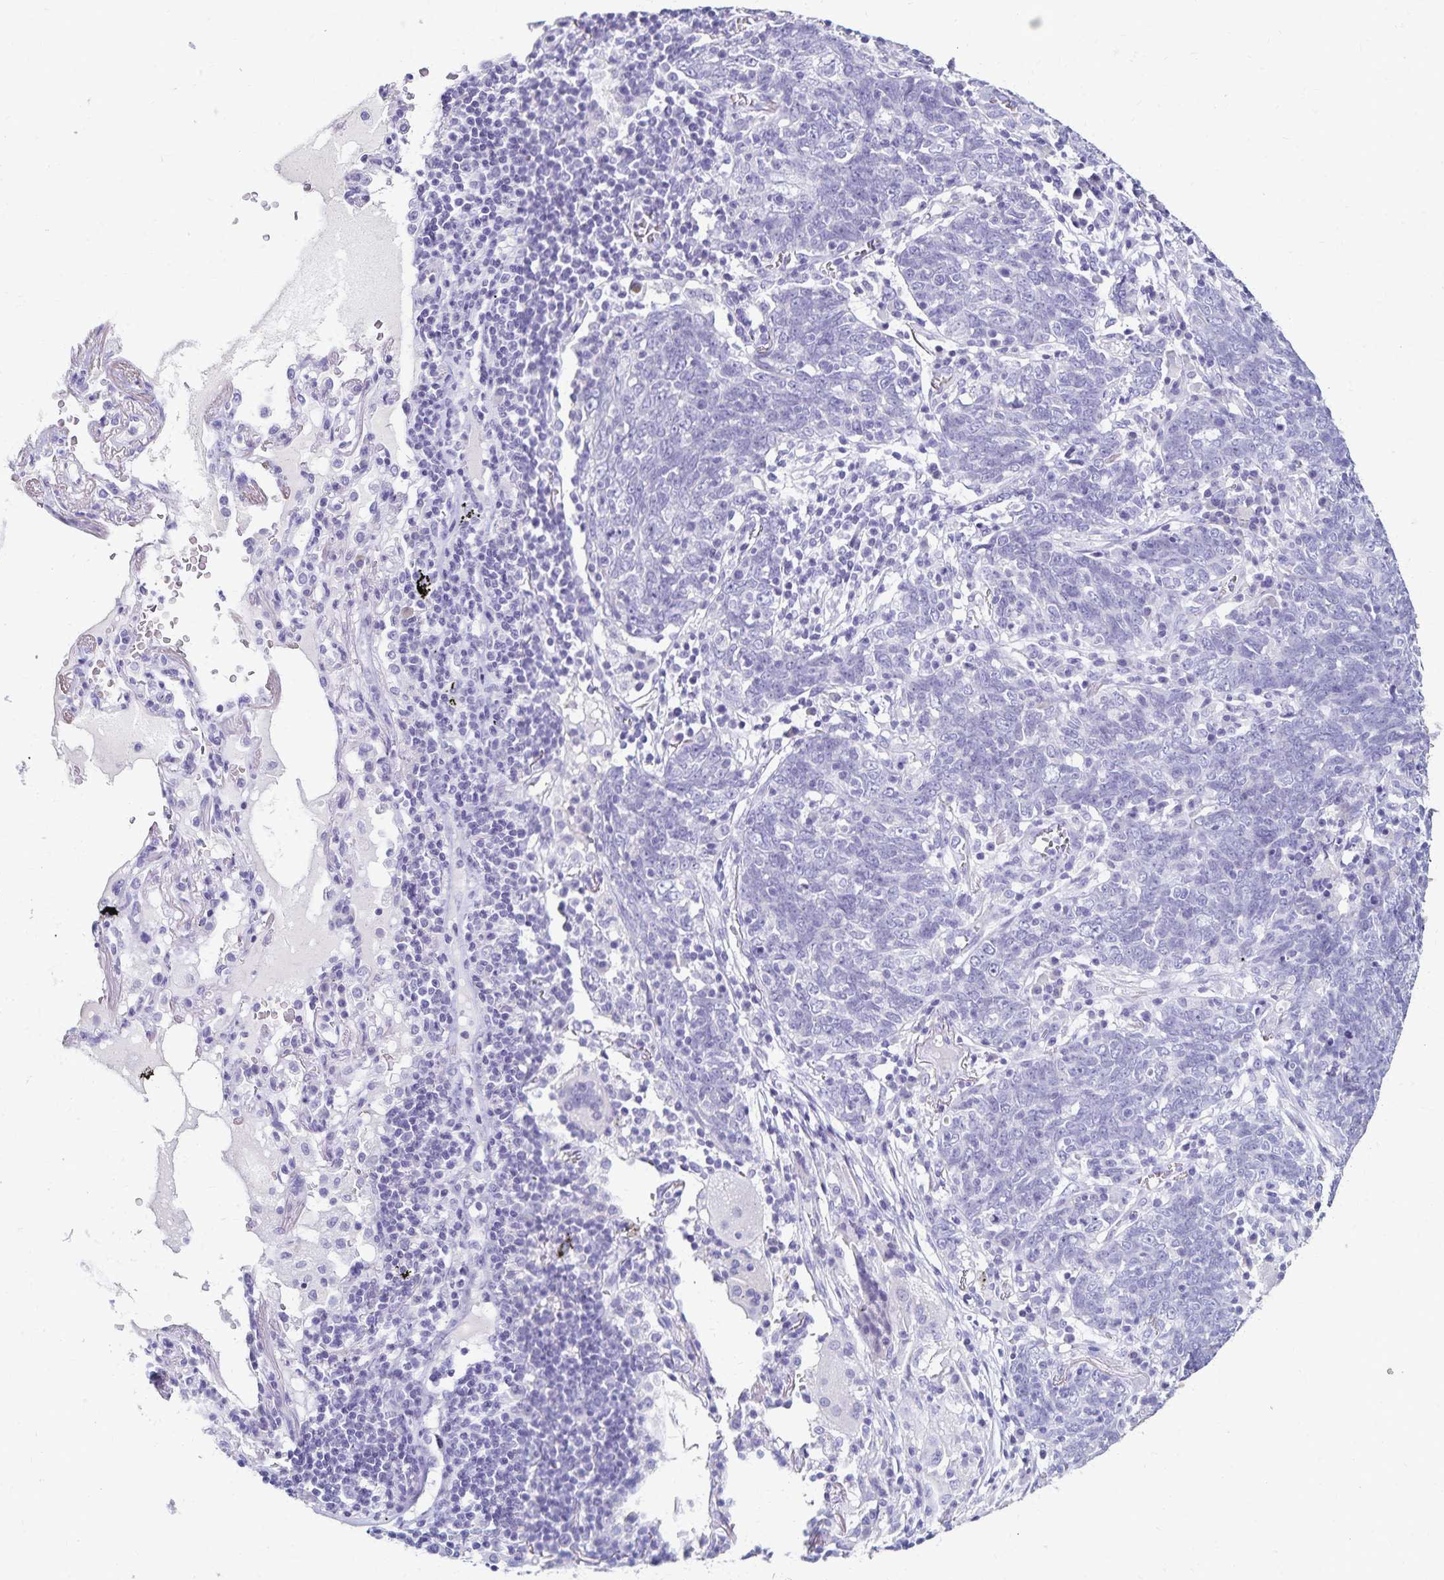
{"staining": {"intensity": "negative", "quantity": "none", "location": "none"}, "tissue": "lung cancer", "cell_type": "Tumor cells", "image_type": "cancer", "snomed": [{"axis": "morphology", "description": "Squamous cell carcinoma, NOS"}, {"axis": "topography", "description": "Lung"}], "caption": "IHC of lung cancer (squamous cell carcinoma) exhibits no staining in tumor cells. (IHC, brightfield microscopy, high magnification).", "gene": "C2orf50", "patient": {"sex": "female", "age": 72}}